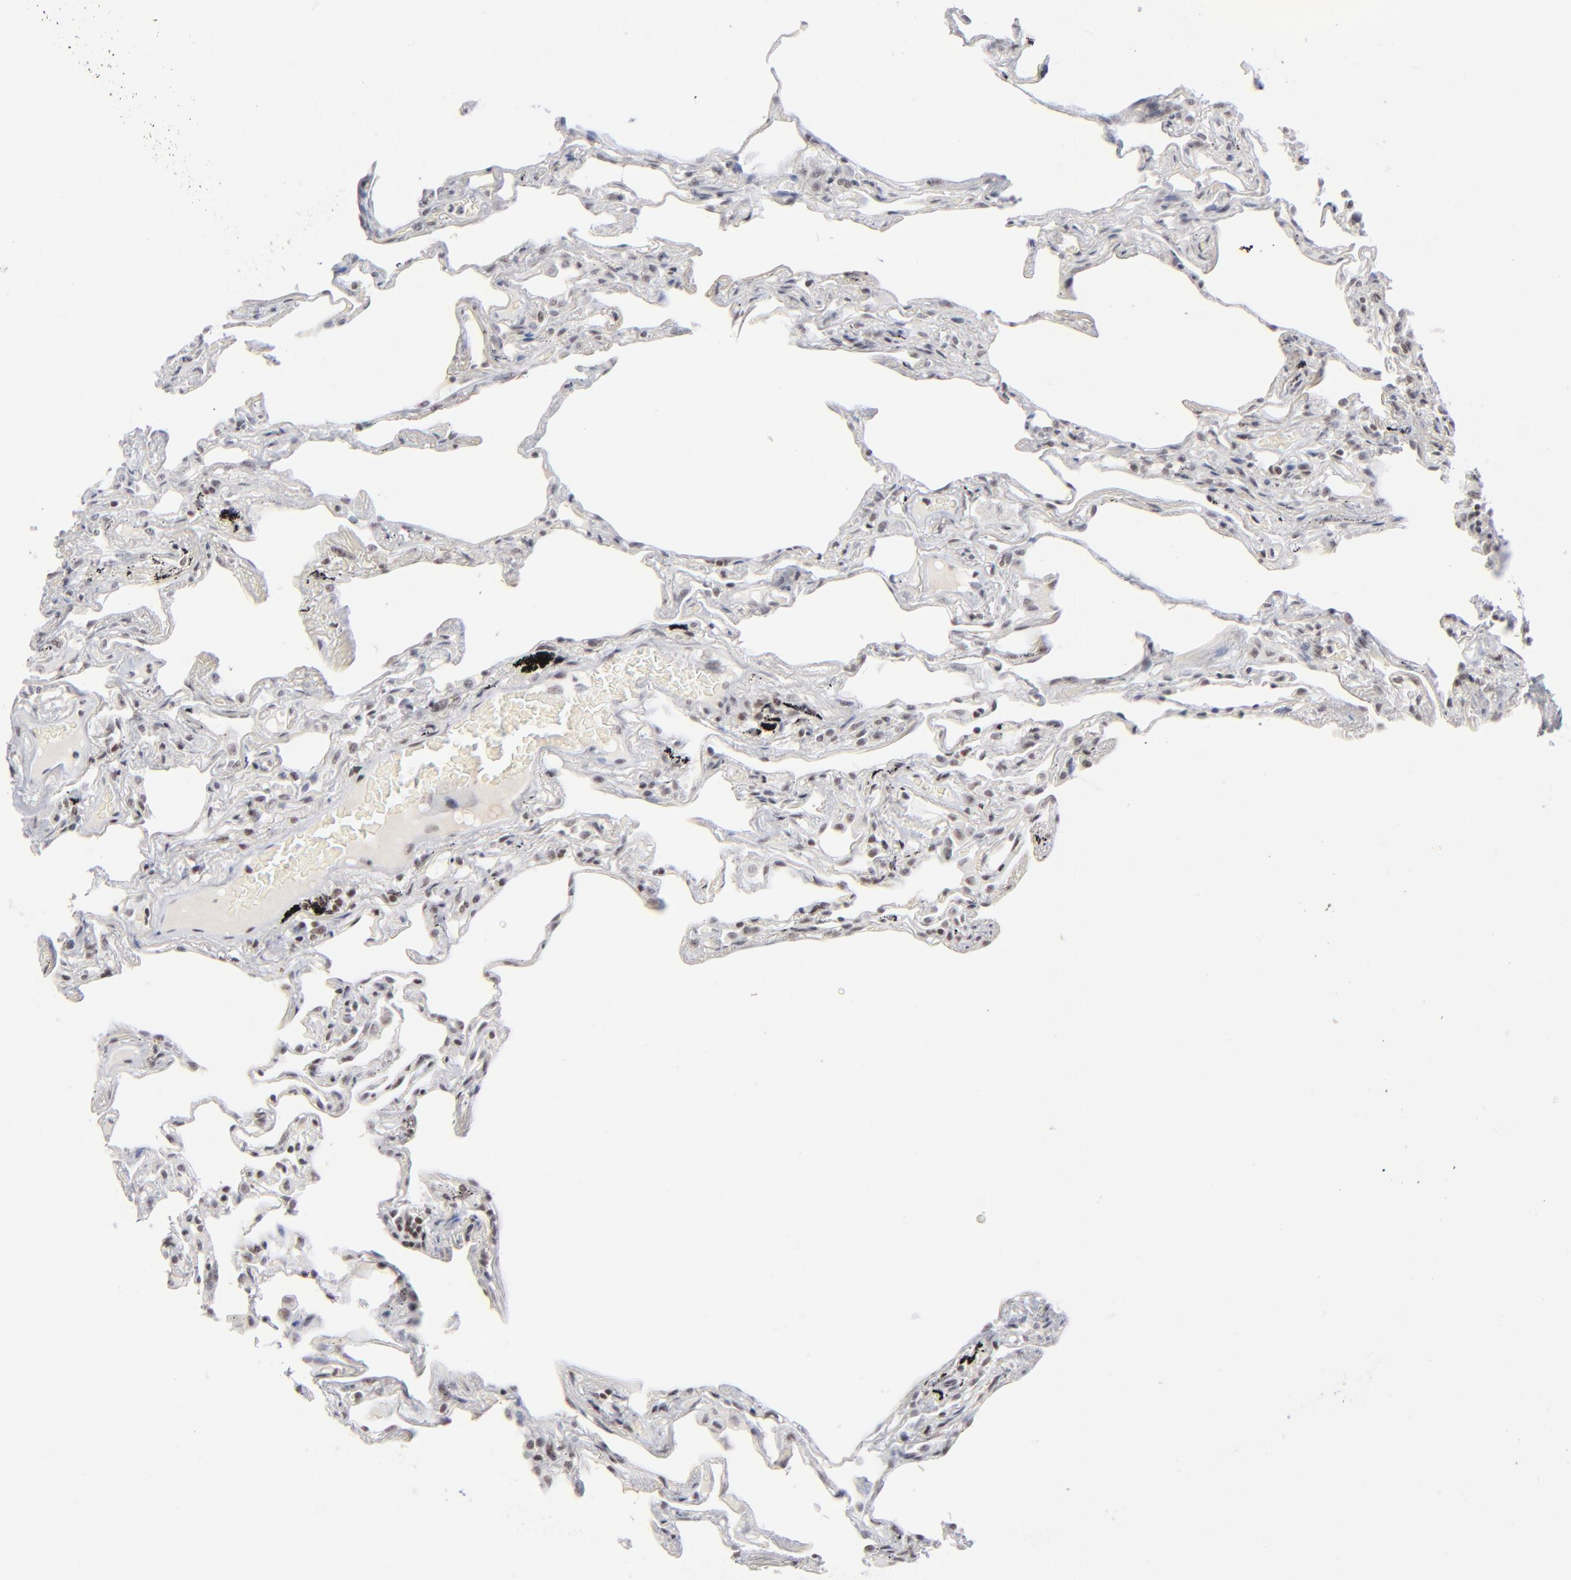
{"staining": {"intensity": "weak", "quantity": "25%-75%", "location": "nuclear"}, "tissue": "lung", "cell_type": "Alveolar cells", "image_type": "normal", "snomed": [{"axis": "morphology", "description": "Normal tissue, NOS"}, {"axis": "morphology", "description": "Inflammation, NOS"}, {"axis": "topography", "description": "Lung"}], "caption": "Alveolar cells demonstrate low levels of weak nuclear positivity in about 25%-75% of cells in normal lung. The staining is performed using DAB (3,3'-diaminobenzidine) brown chromogen to label protein expression. The nuclei are counter-stained blue using hematoxylin.", "gene": "ZNF143", "patient": {"sex": "male", "age": 69}}